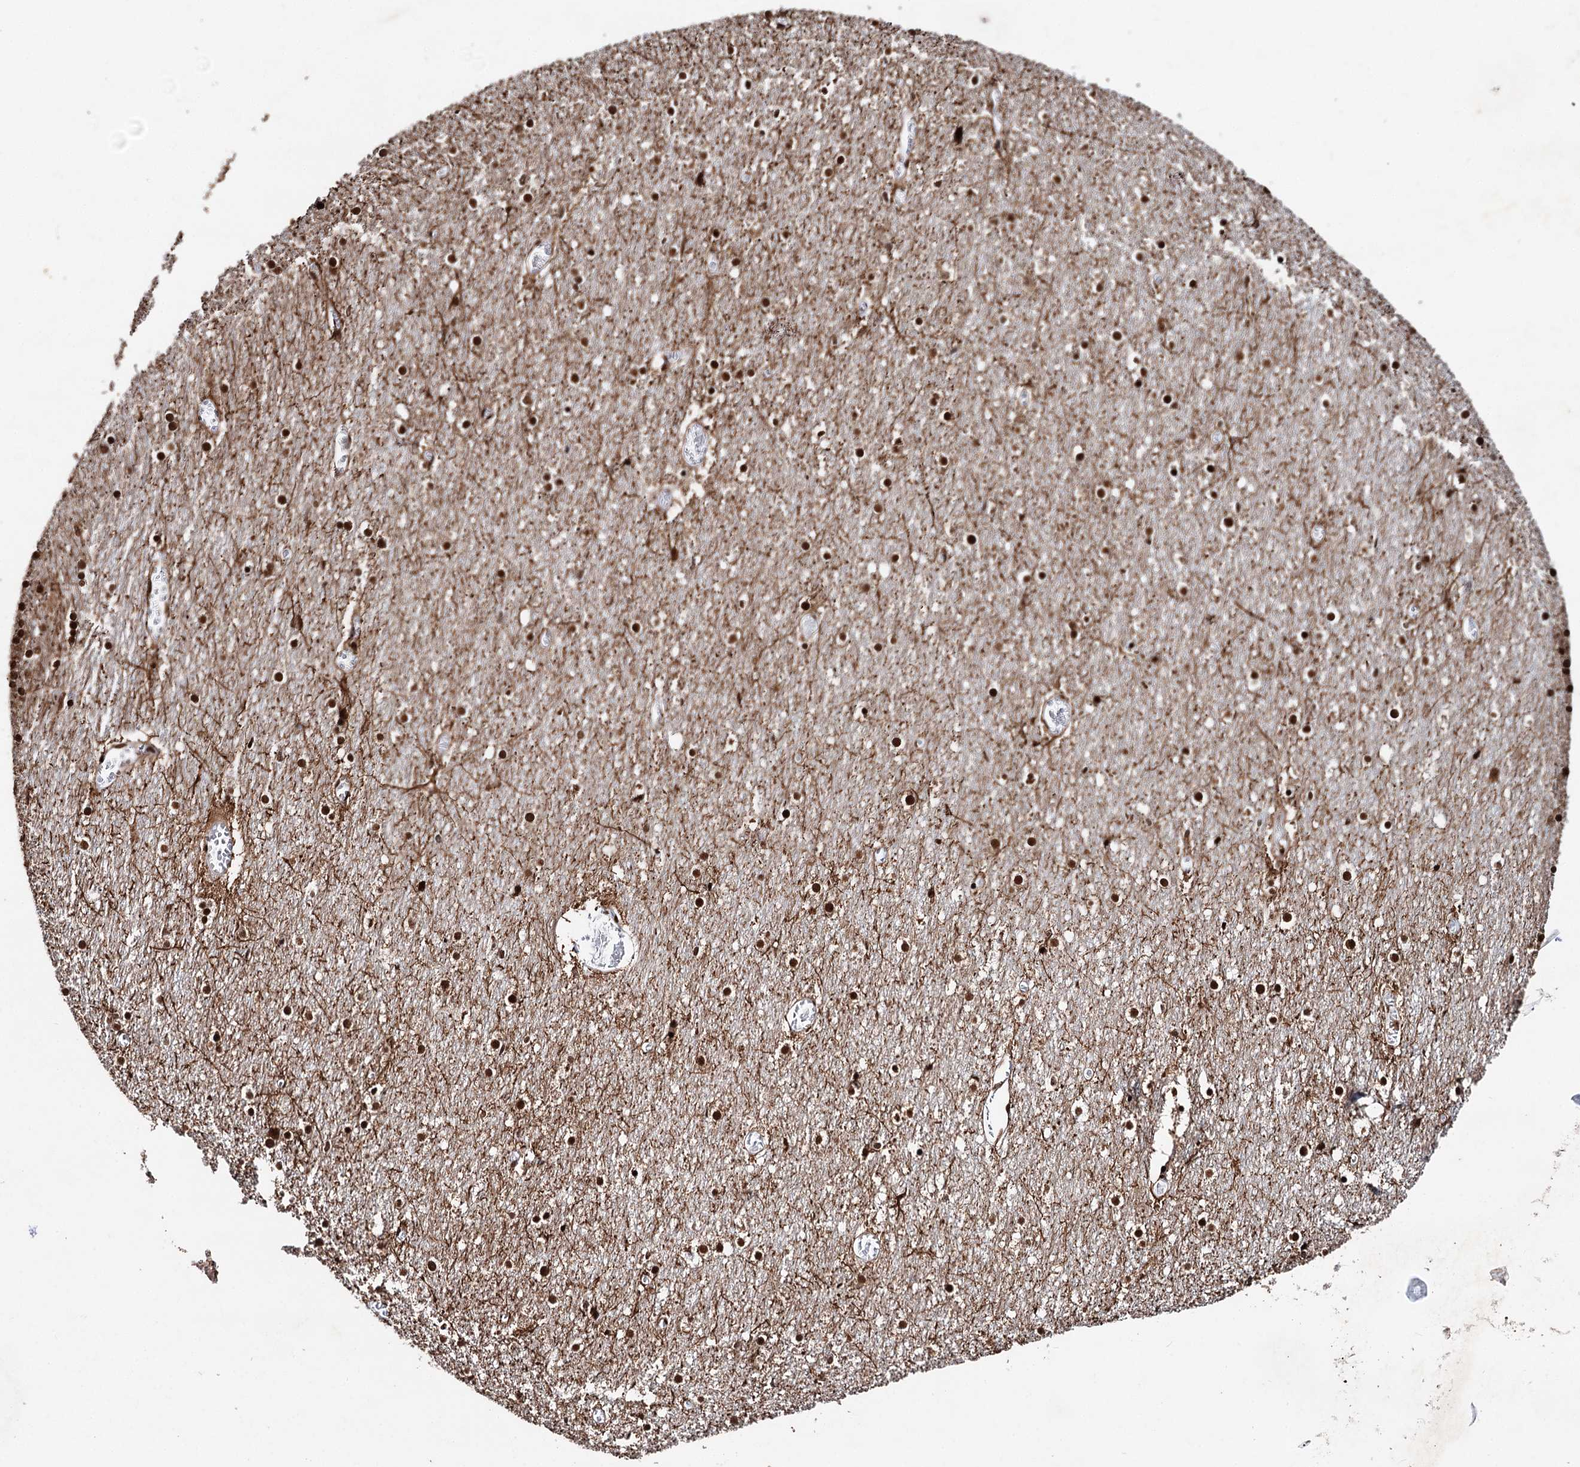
{"staining": {"intensity": "strong", "quantity": ">75%", "location": "nuclear"}, "tissue": "cerebellum", "cell_type": "Cells in granular layer", "image_type": "normal", "snomed": [{"axis": "morphology", "description": "Normal tissue, NOS"}, {"axis": "topography", "description": "Cerebellum"}], "caption": "Benign cerebellum demonstrates strong nuclear positivity in approximately >75% of cells in granular layer, visualized by immunohistochemistry. The staining is performed using DAB (3,3'-diaminobenzidine) brown chromogen to label protein expression. The nuclei are counter-stained blue using hematoxylin.", "gene": "MATR3", "patient": {"sex": "female", "age": 28}}